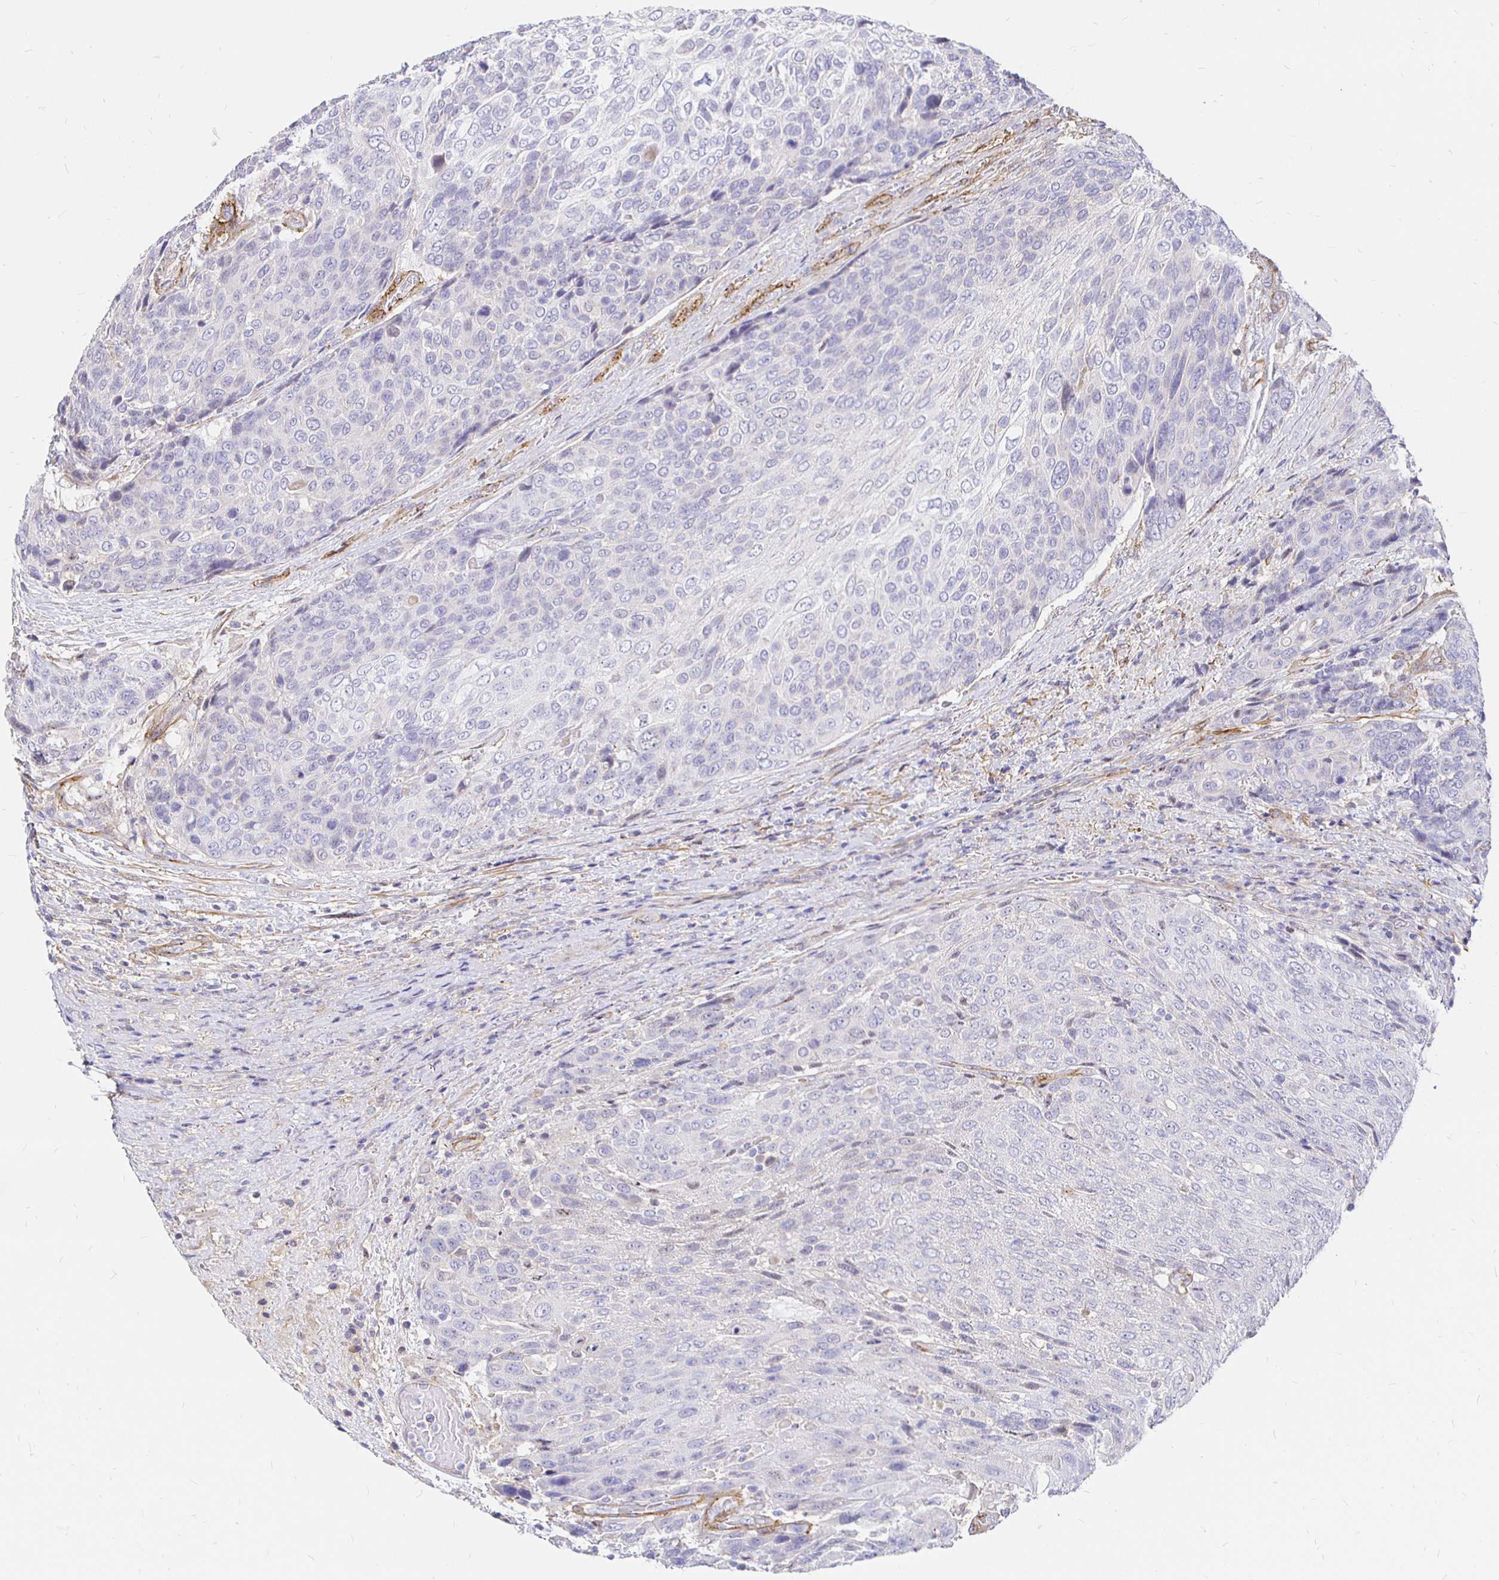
{"staining": {"intensity": "negative", "quantity": "none", "location": "none"}, "tissue": "urothelial cancer", "cell_type": "Tumor cells", "image_type": "cancer", "snomed": [{"axis": "morphology", "description": "Urothelial carcinoma, High grade"}, {"axis": "topography", "description": "Urinary bladder"}], "caption": "Protein analysis of urothelial carcinoma (high-grade) shows no significant staining in tumor cells.", "gene": "PALM2AKAP2", "patient": {"sex": "female", "age": 70}}